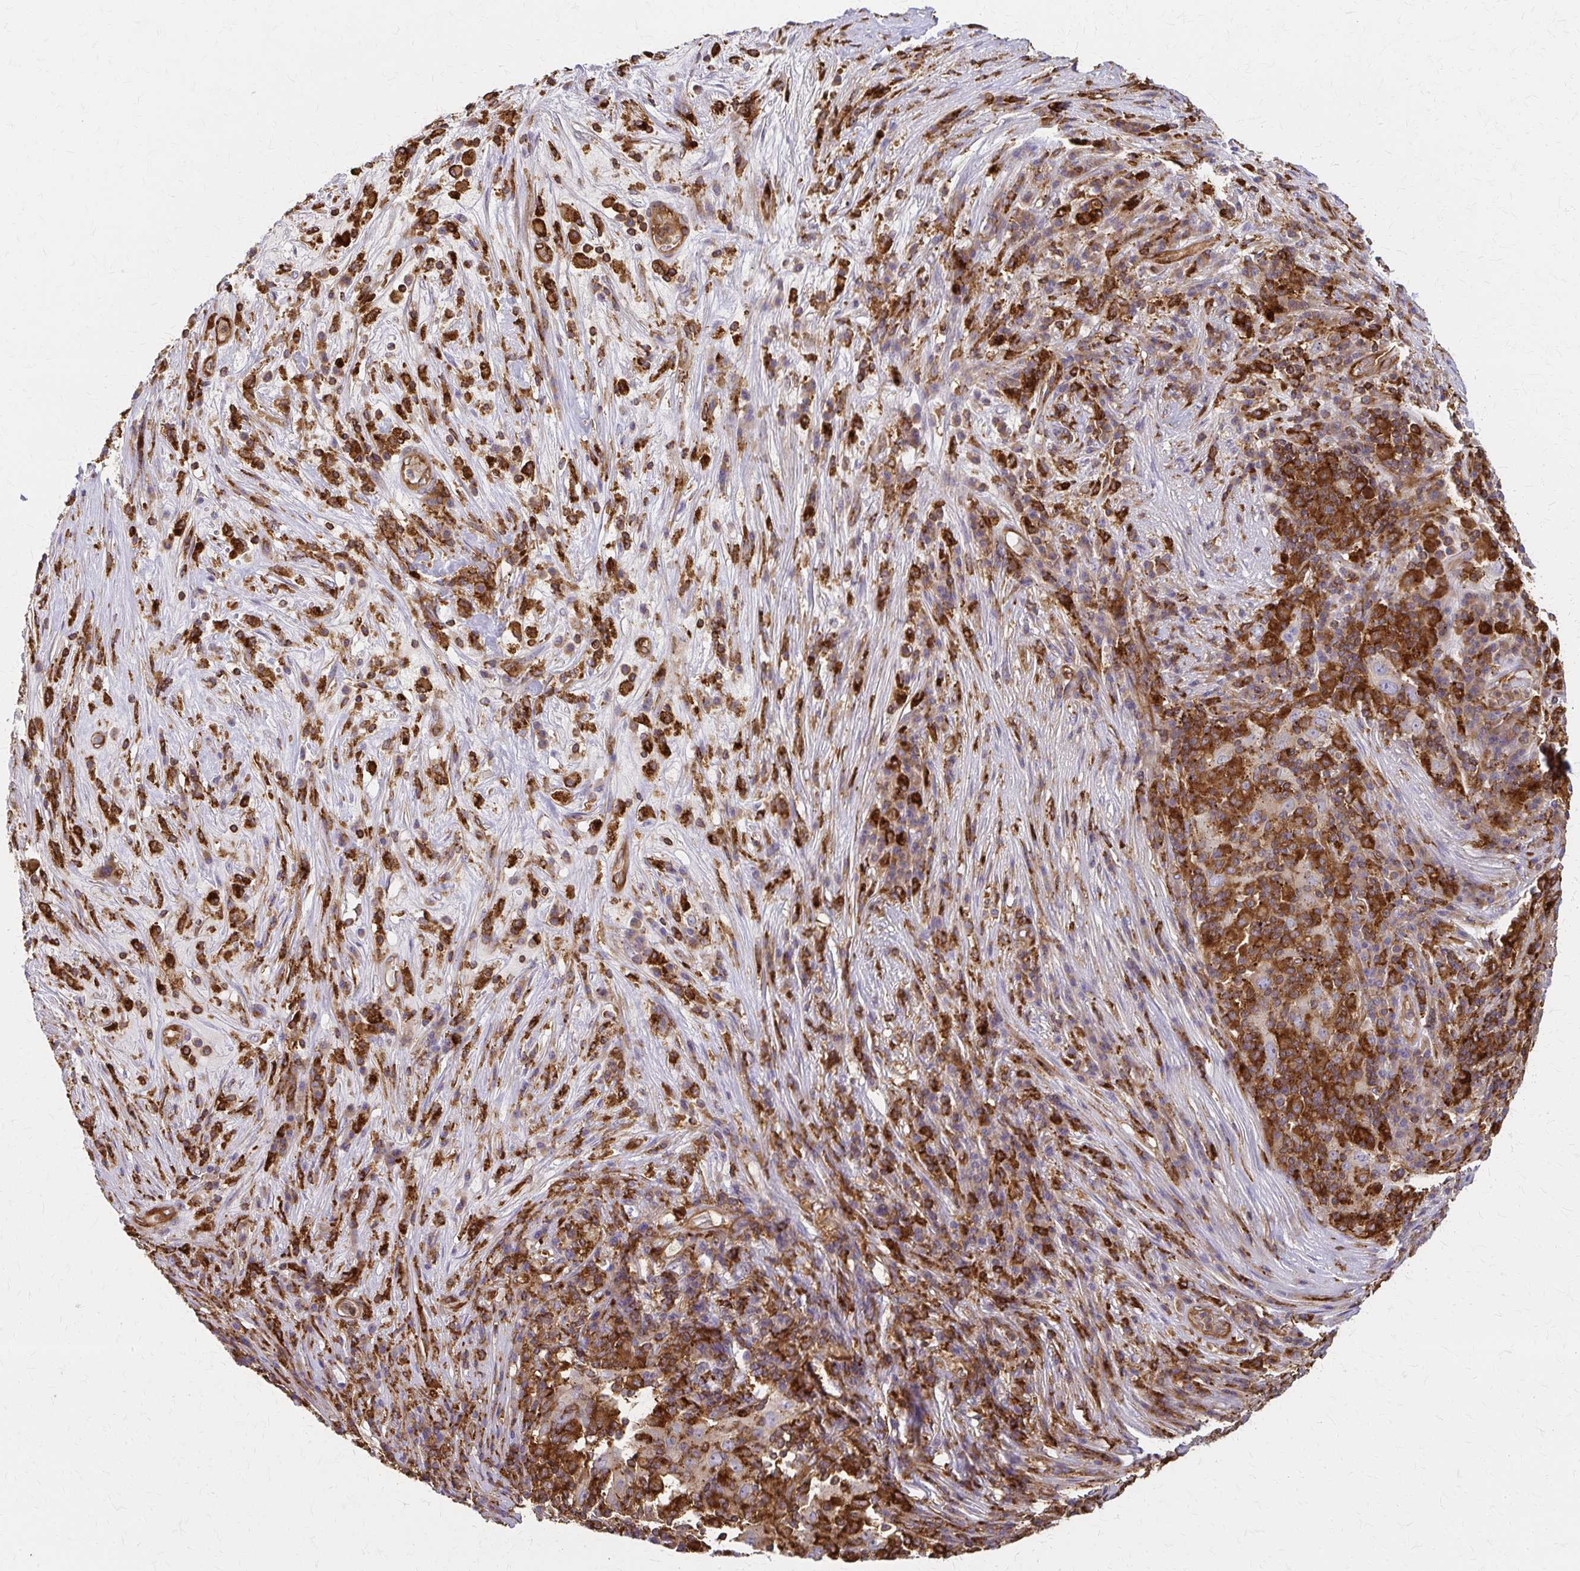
{"staining": {"intensity": "strong", "quantity": ">75%", "location": "cytoplasmic/membranous"}, "tissue": "pancreatic cancer", "cell_type": "Tumor cells", "image_type": "cancer", "snomed": [{"axis": "morphology", "description": "Adenocarcinoma, NOS"}, {"axis": "topography", "description": "Pancreas"}], "caption": "Strong cytoplasmic/membranous staining is seen in approximately >75% of tumor cells in pancreatic cancer.", "gene": "WASF2", "patient": {"sex": "male", "age": 63}}